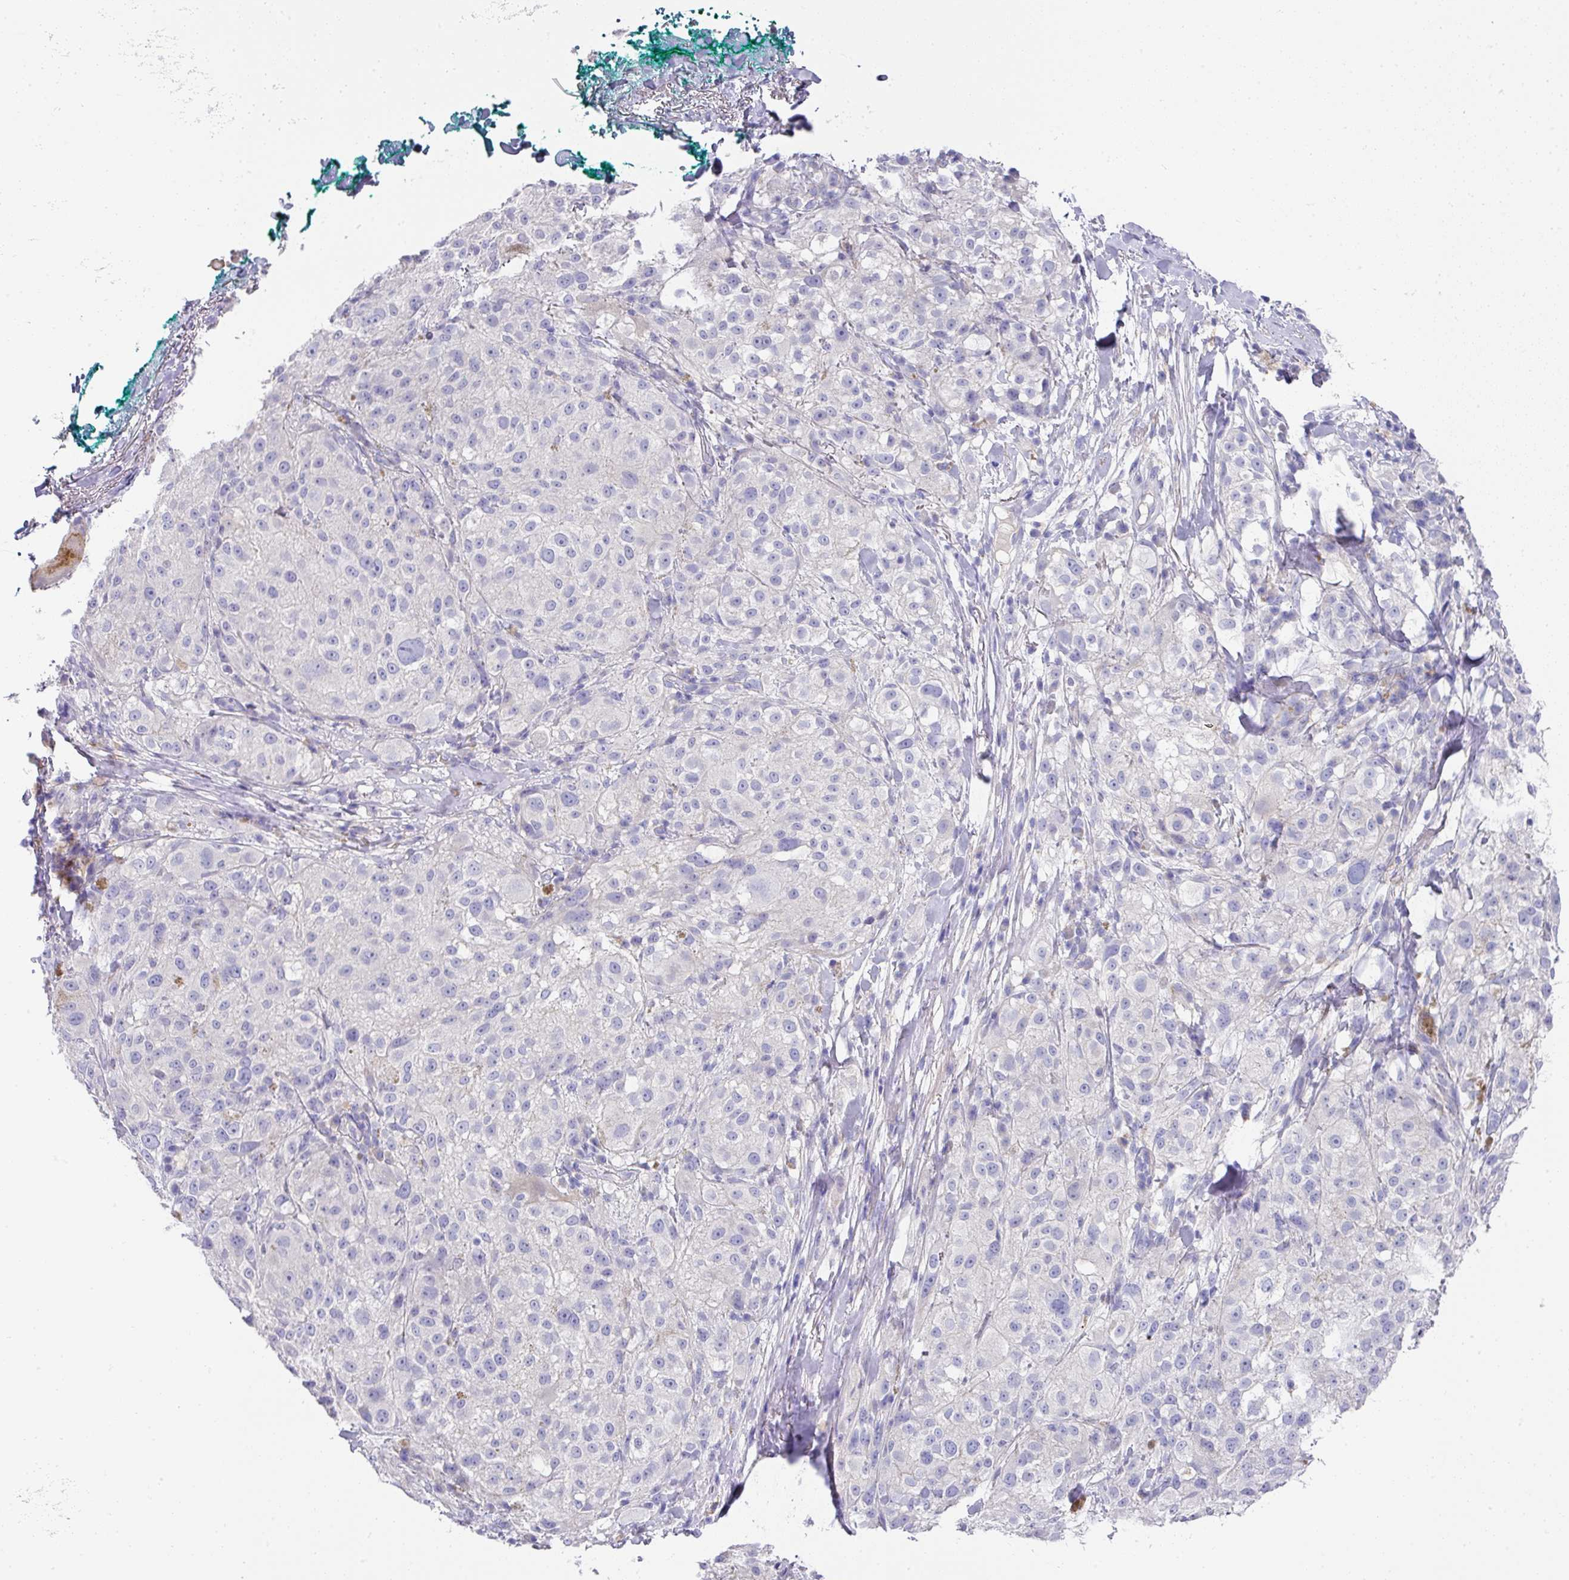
{"staining": {"intensity": "negative", "quantity": "none", "location": "none"}, "tissue": "melanoma", "cell_type": "Tumor cells", "image_type": "cancer", "snomed": [{"axis": "morphology", "description": "Necrosis, NOS"}, {"axis": "morphology", "description": "Malignant melanoma, NOS"}, {"axis": "topography", "description": "Skin"}], "caption": "IHC of human melanoma displays no staining in tumor cells.", "gene": "TARM1", "patient": {"sex": "female", "age": 87}}